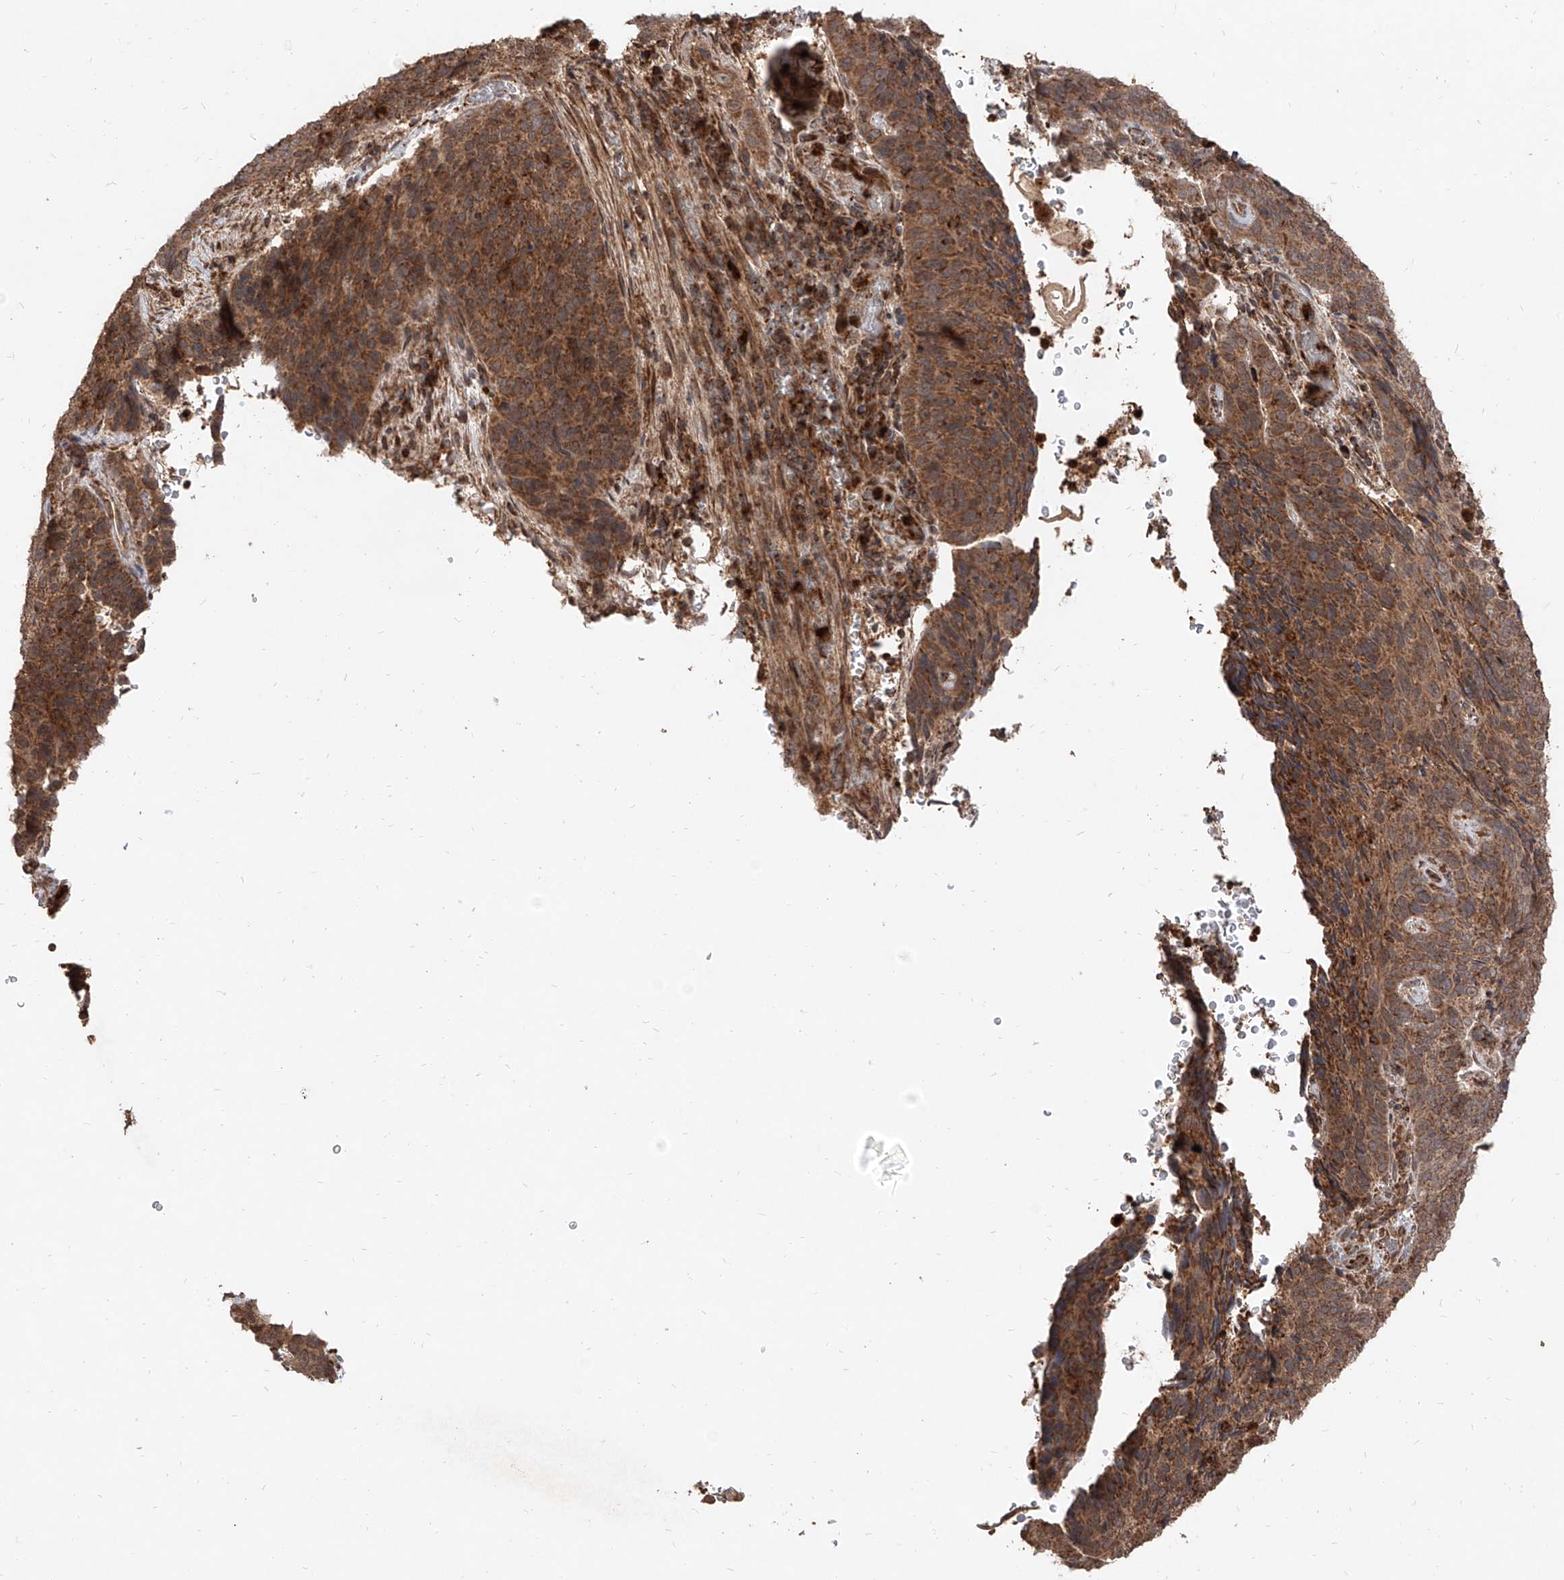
{"staining": {"intensity": "strong", "quantity": ">75%", "location": "cytoplasmic/membranous"}, "tissue": "cervical cancer", "cell_type": "Tumor cells", "image_type": "cancer", "snomed": [{"axis": "morphology", "description": "Squamous cell carcinoma, NOS"}, {"axis": "topography", "description": "Cervix"}], "caption": "Cervical squamous cell carcinoma stained for a protein (brown) demonstrates strong cytoplasmic/membranous positive positivity in approximately >75% of tumor cells.", "gene": "AIM2", "patient": {"sex": "female", "age": 60}}